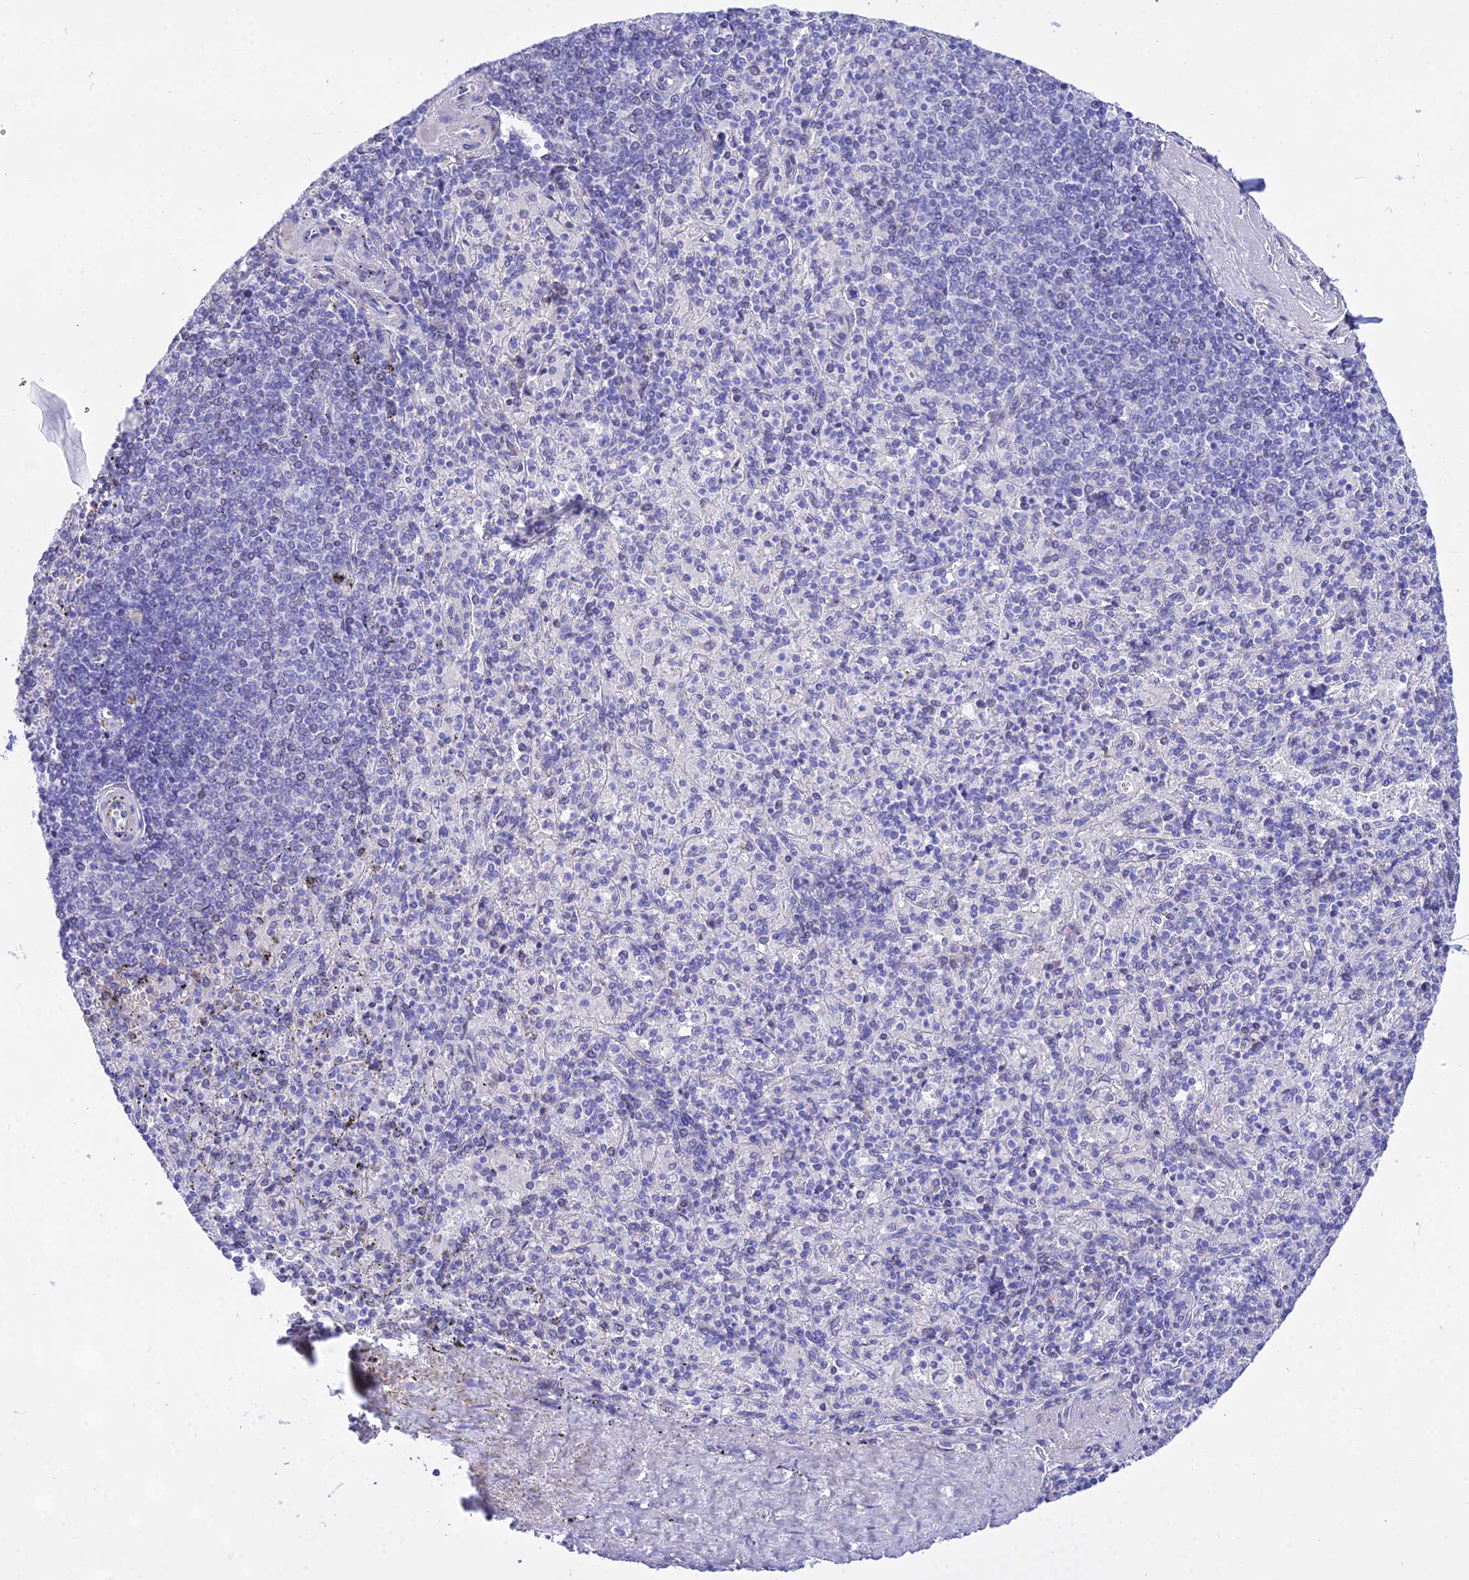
{"staining": {"intensity": "negative", "quantity": "none", "location": "none"}, "tissue": "spleen", "cell_type": "Cells in red pulp", "image_type": "normal", "snomed": [{"axis": "morphology", "description": "Normal tissue, NOS"}, {"axis": "topography", "description": "Spleen"}], "caption": "Cells in red pulp show no significant protein positivity in normal spleen. (IHC, brightfield microscopy, high magnification).", "gene": "DEFB107A", "patient": {"sex": "male", "age": 82}}